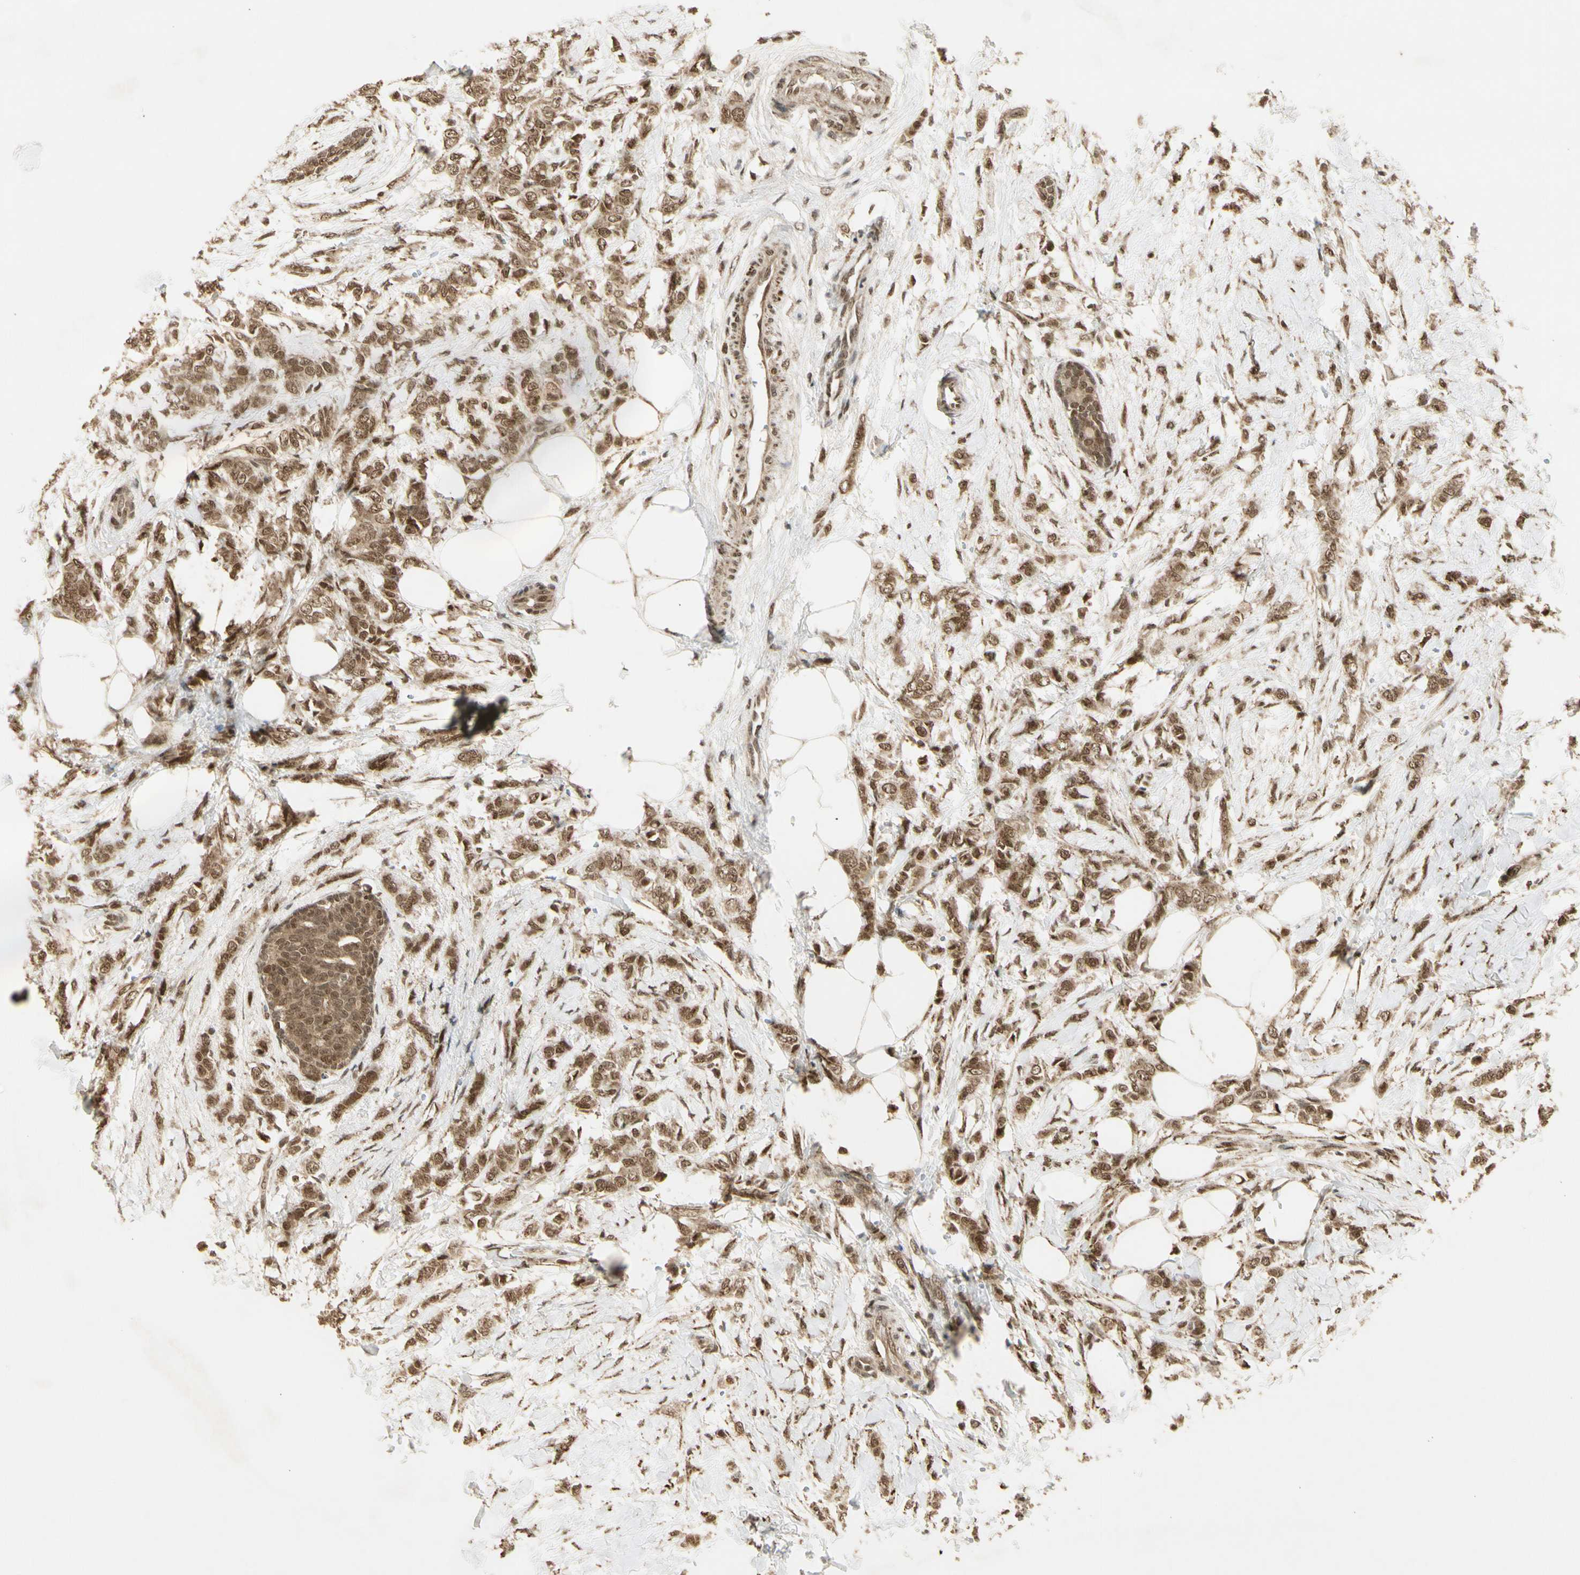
{"staining": {"intensity": "moderate", "quantity": ">75%", "location": "cytoplasmic/membranous,nuclear"}, "tissue": "breast cancer", "cell_type": "Tumor cells", "image_type": "cancer", "snomed": [{"axis": "morphology", "description": "Lobular carcinoma, in situ"}, {"axis": "morphology", "description": "Lobular carcinoma"}, {"axis": "topography", "description": "Breast"}], "caption": "Protein staining demonstrates moderate cytoplasmic/membranous and nuclear positivity in about >75% of tumor cells in breast lobular carcinoma. Immunohistochemistry (ihc) stains the protein in brown and the nuclei are stained blue.", "gene": "ZNF135", "patient": {"sex": "female", "age": 41}}